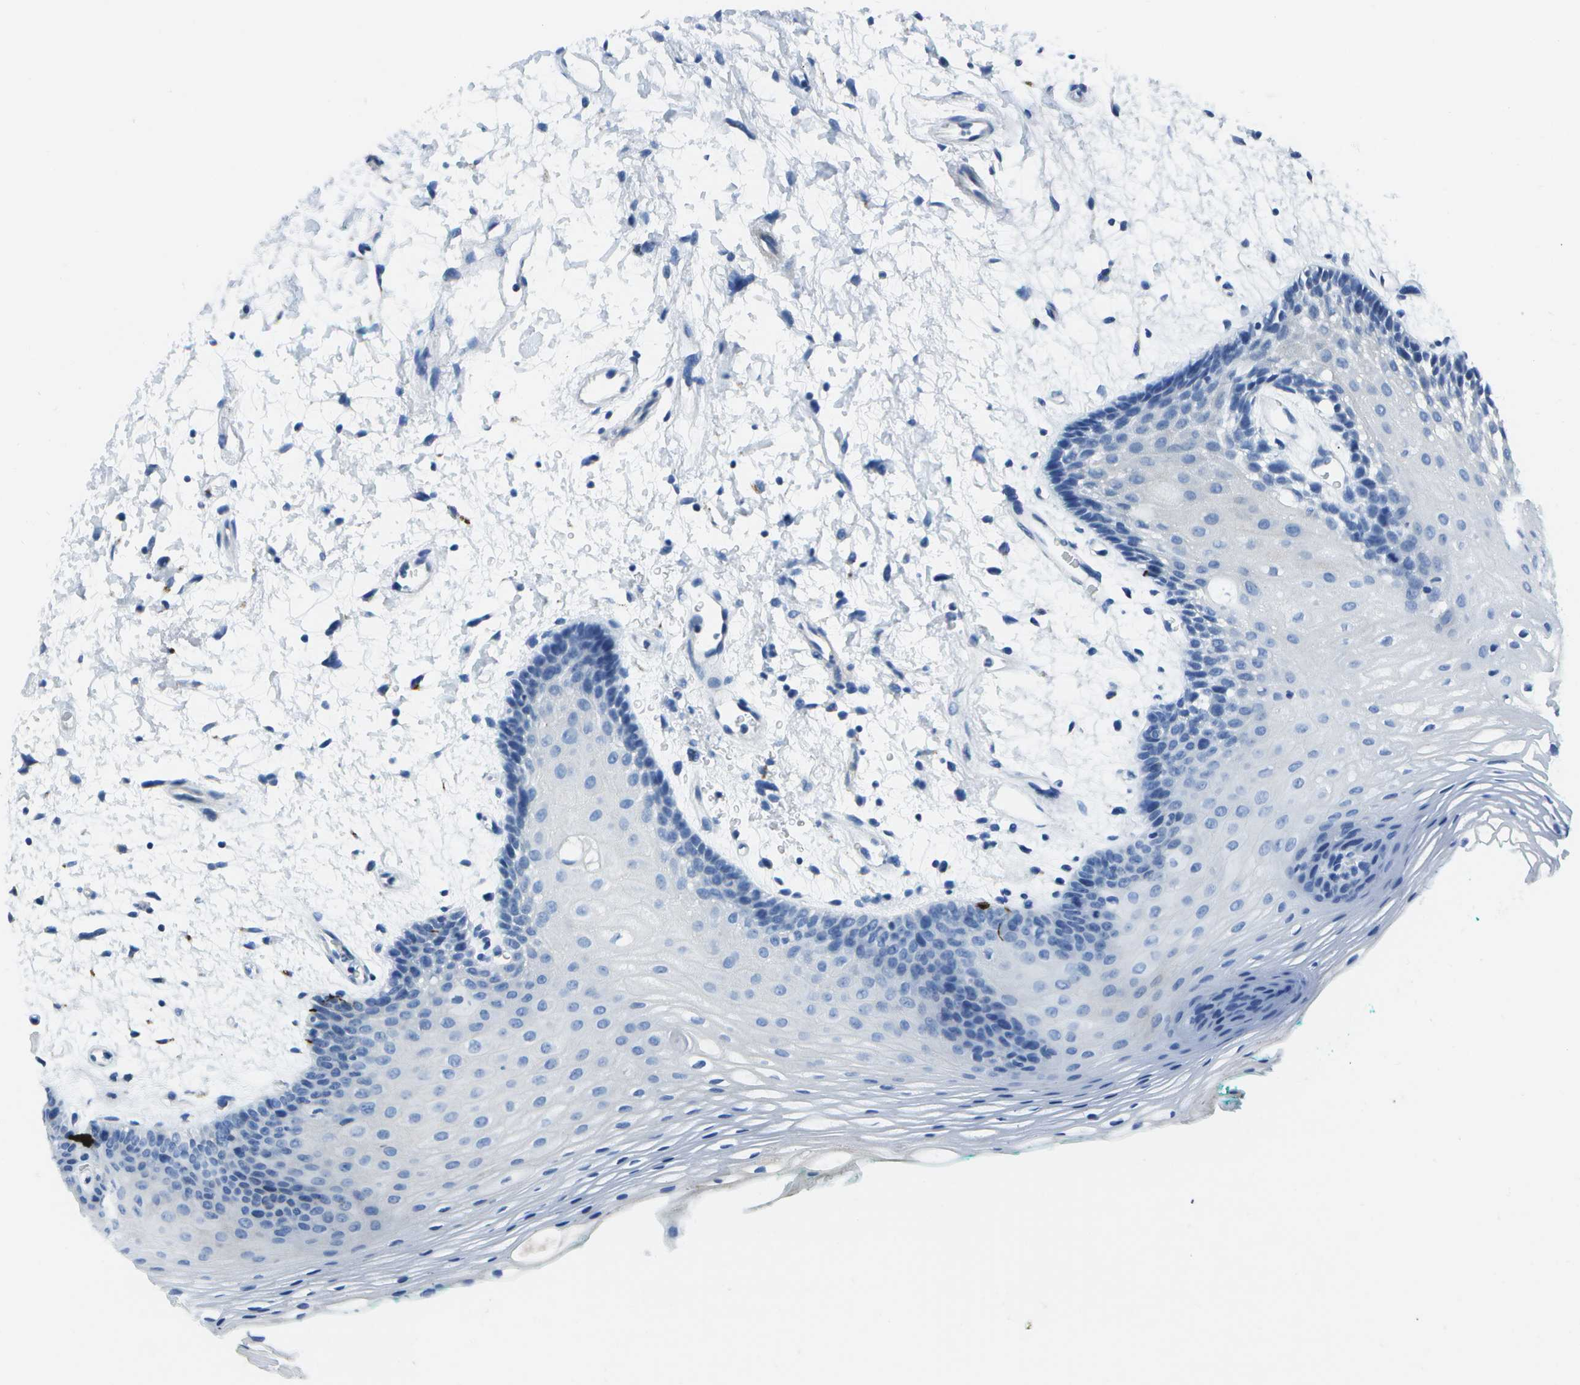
{"staining": {"intensity": "negative", "quantity": "none", "location": "none"}, "tissue": "oral mucosa", "cell_type": "Squamous epithelial cells", "image_type": "normal", "snomed": [{"axis": "morphology", "description": "Normal tissue, NOS"}, {"axis": "topography", "description": "Skeletal muscle"}, {"axis": "topography", "description": "Oral tissue"}, {"axis": "topography", "description": "Peripheral nerve tissue"}], "caption": "The immunohistochemistry histopathology image has no significant staining in squamous epithelial cells of oral mucosa. The staining is performed using DAB brown chromogen with nuclei counter-stained in using hematoxylin.", "gene": "DCT", "patient": {"sex": "female", "age": 84}}